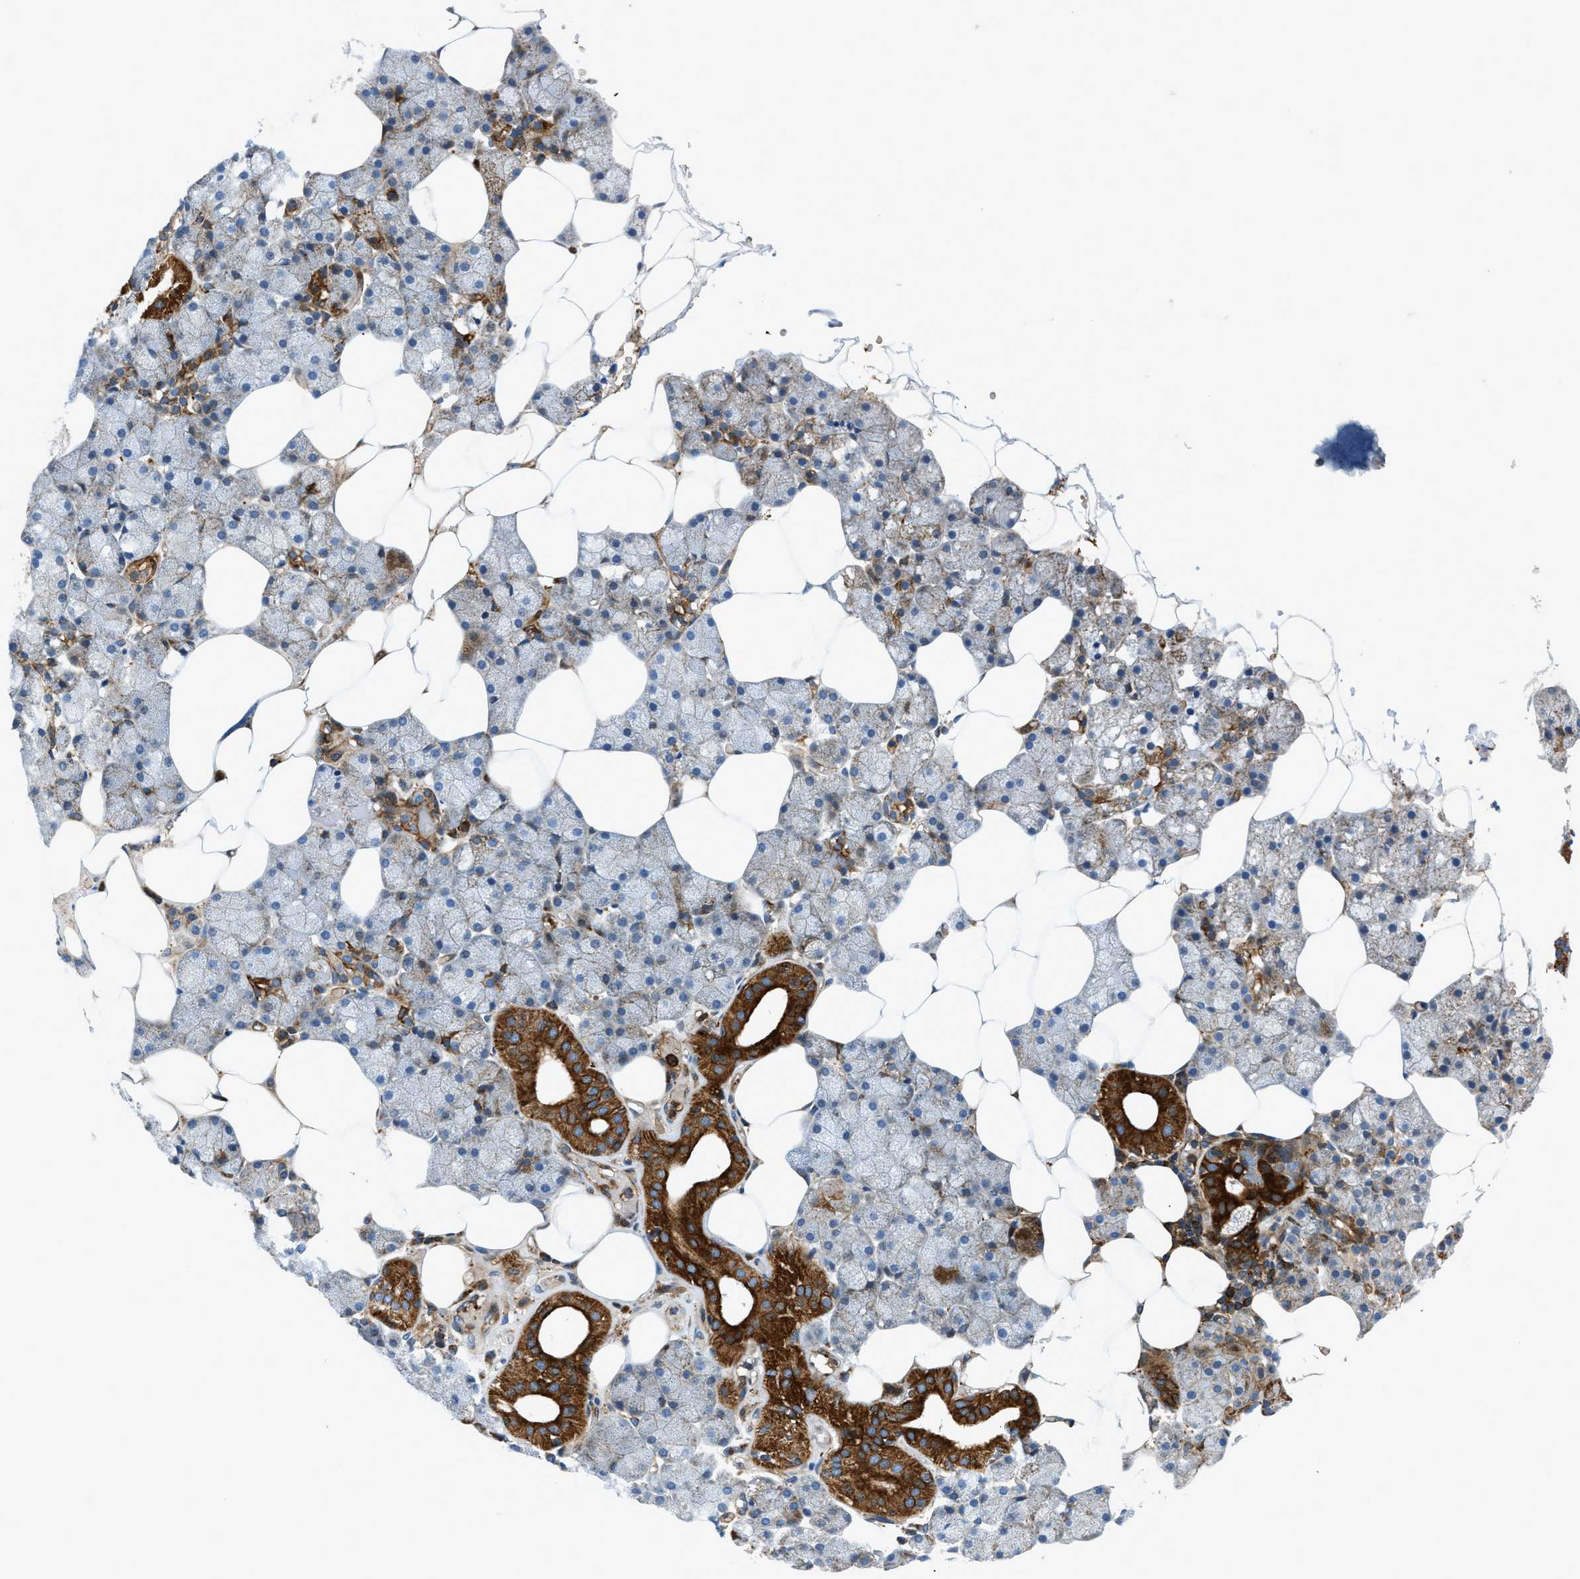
{"staining": {"intensity": "strong", "quantity": "25%-75%", "location": "cytoplasmic/membranous"}, "tissue": "salivary gland", "cell_type": "Glandular cells", "image_type": "normal", "snomed": [{"axis": "morphology", "description": "Normal tissue, NOS"}, {"axis": "topography", "description": "Salivary gland"}], "caption": "Salivary gland stained with a brown dye demonstrates strong cytoplasmic/membranous positive expression in approximately 25%-75% of glandular cells.", "gene": "DHODH", "patient": {"sex": "male", "age": 62}}